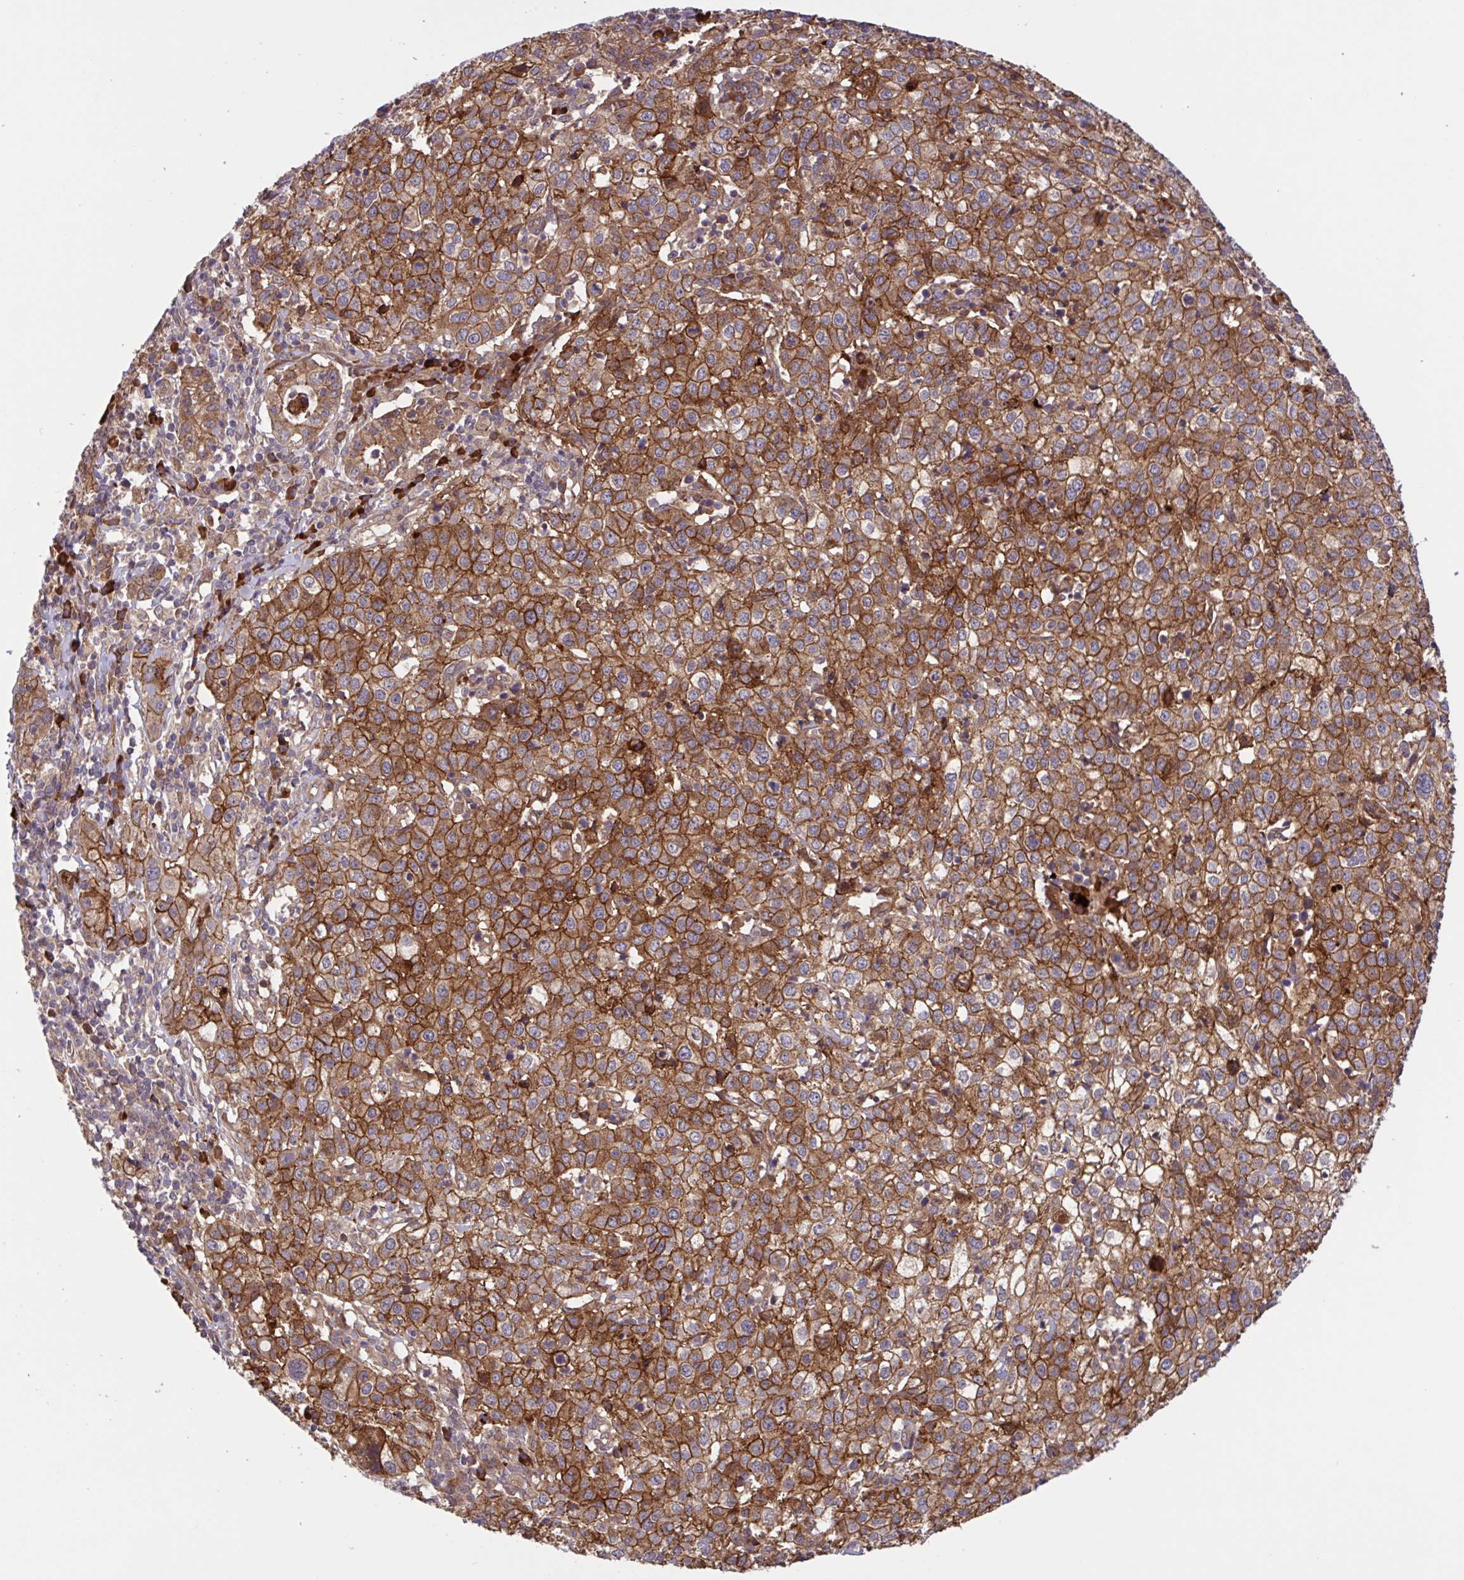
{"staining": {"intensity": "moderate", "quantity": ">75%", "location": "cytoplasmic/membranous"}, "tissue": "cervical cancer", "cell_type": "Tumor cells", "image_type": "cancer", "snomed": [{"axis": "morphology", "description": "Normal tissue, NOS"}, {"axis": "morphology", "description": "Adenocarcinoma, NOS"}, {"axis": "topography", "description": "Cervix"}], "caption": "This is an image of IHC staining of cervical cancer, which shows moderate positivity in the cytoplasmic/membranous of tumor cells.", "gene": "INTS10", "patient": {"sex": "female", "age": 44}}